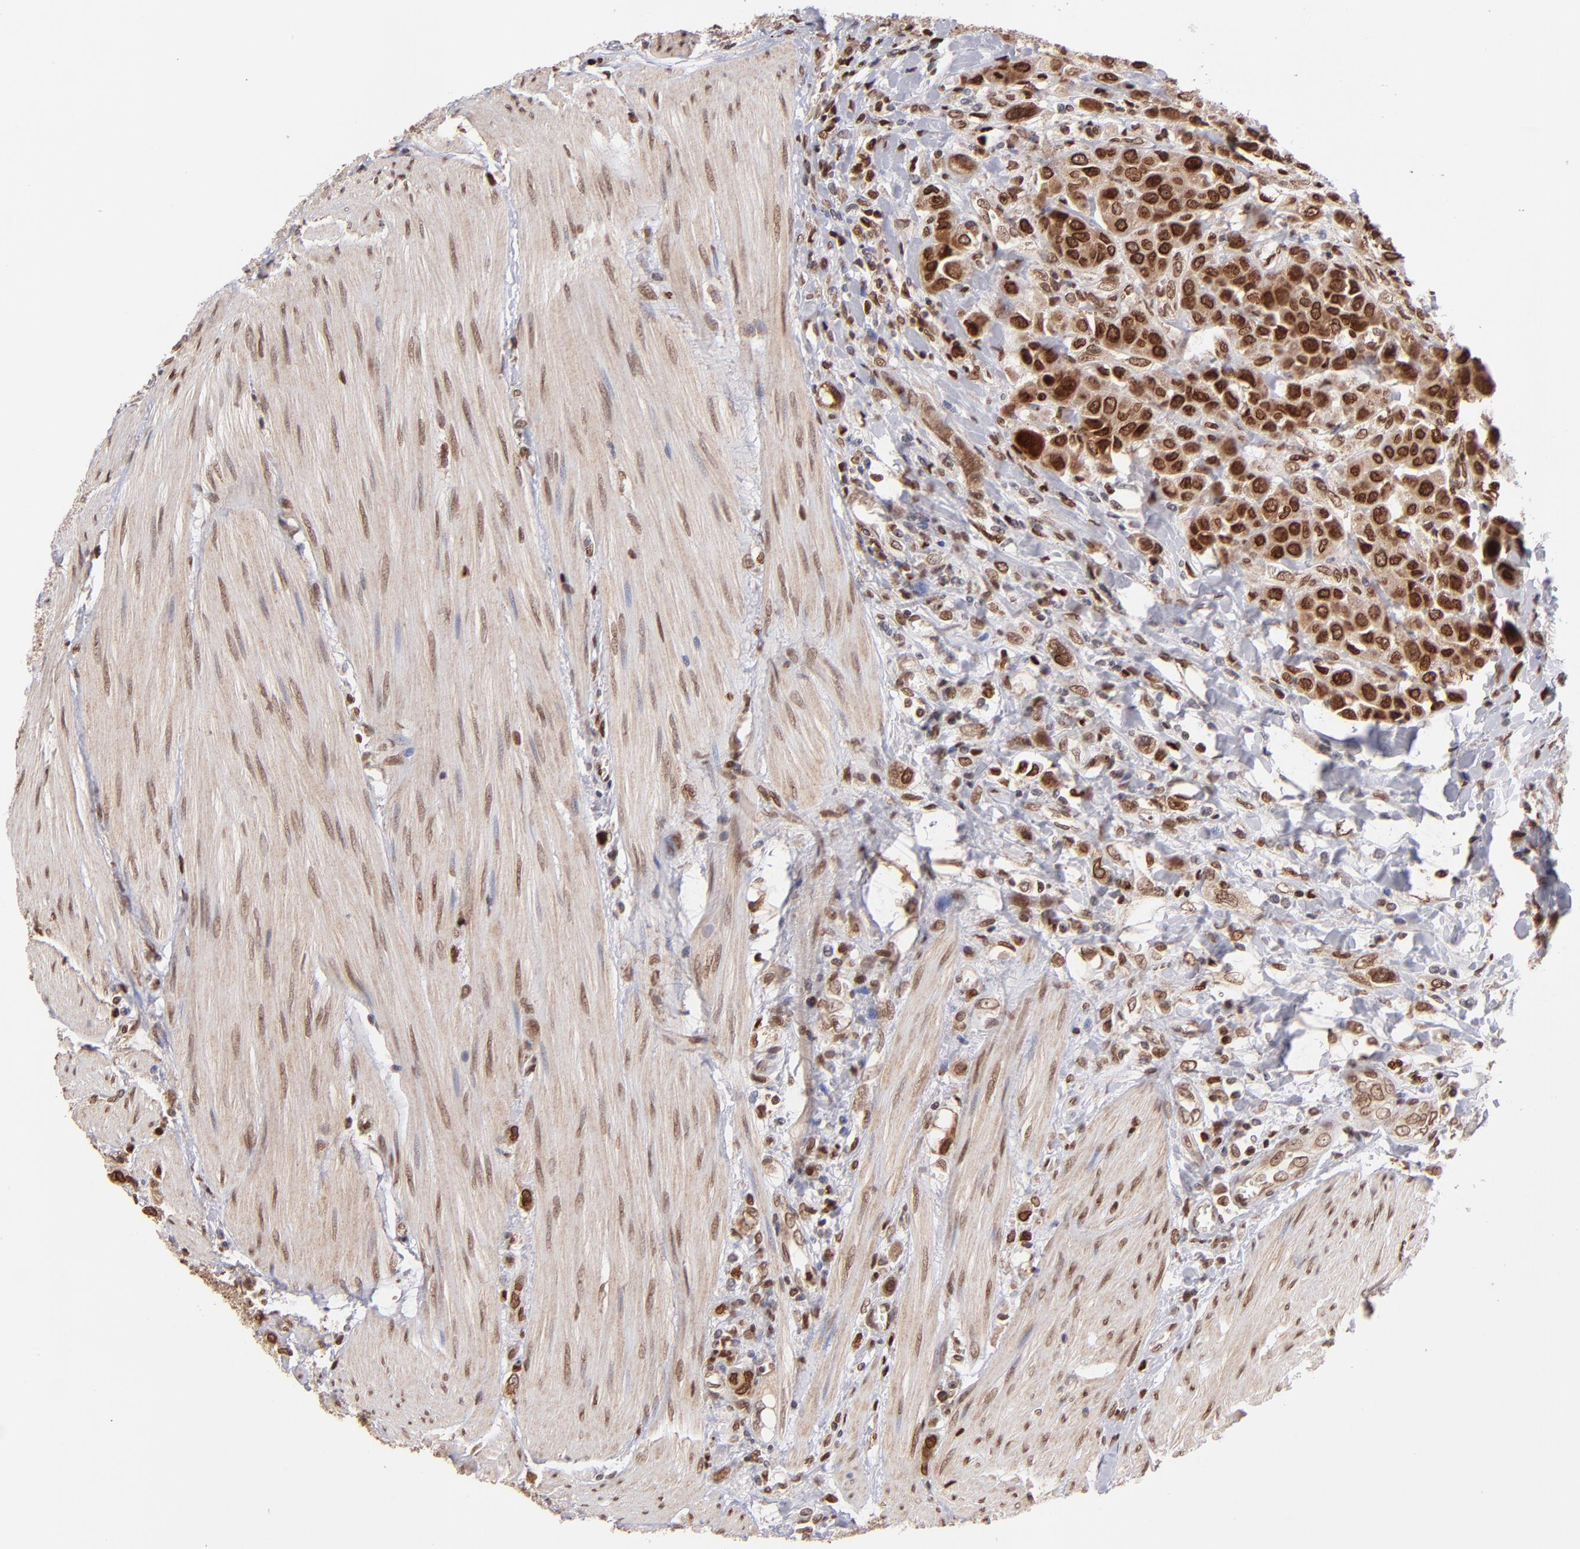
{"staining": {"intensity": "strong", "quantity": ">75%", "location": "cytoplasmic/membranous,nuclear"}, "tissue": "urothelial cancer", "cell_type": "Tumor cells", "image_type": "cancer", "snomed": [{"axis": "morphology", "description": "Urothelial carcinoma, High grade"}, {"axis": "topography", "description": "Urinary bladder"}], "caption": "Urothelial cancer stained for a protein (brown) displays strong cytoplasmic/membranous and nuclear positive staining in about >75% of tumor cells.", "gene": "TOP1MT", "patient": {"sex": "male", "age": 50}}